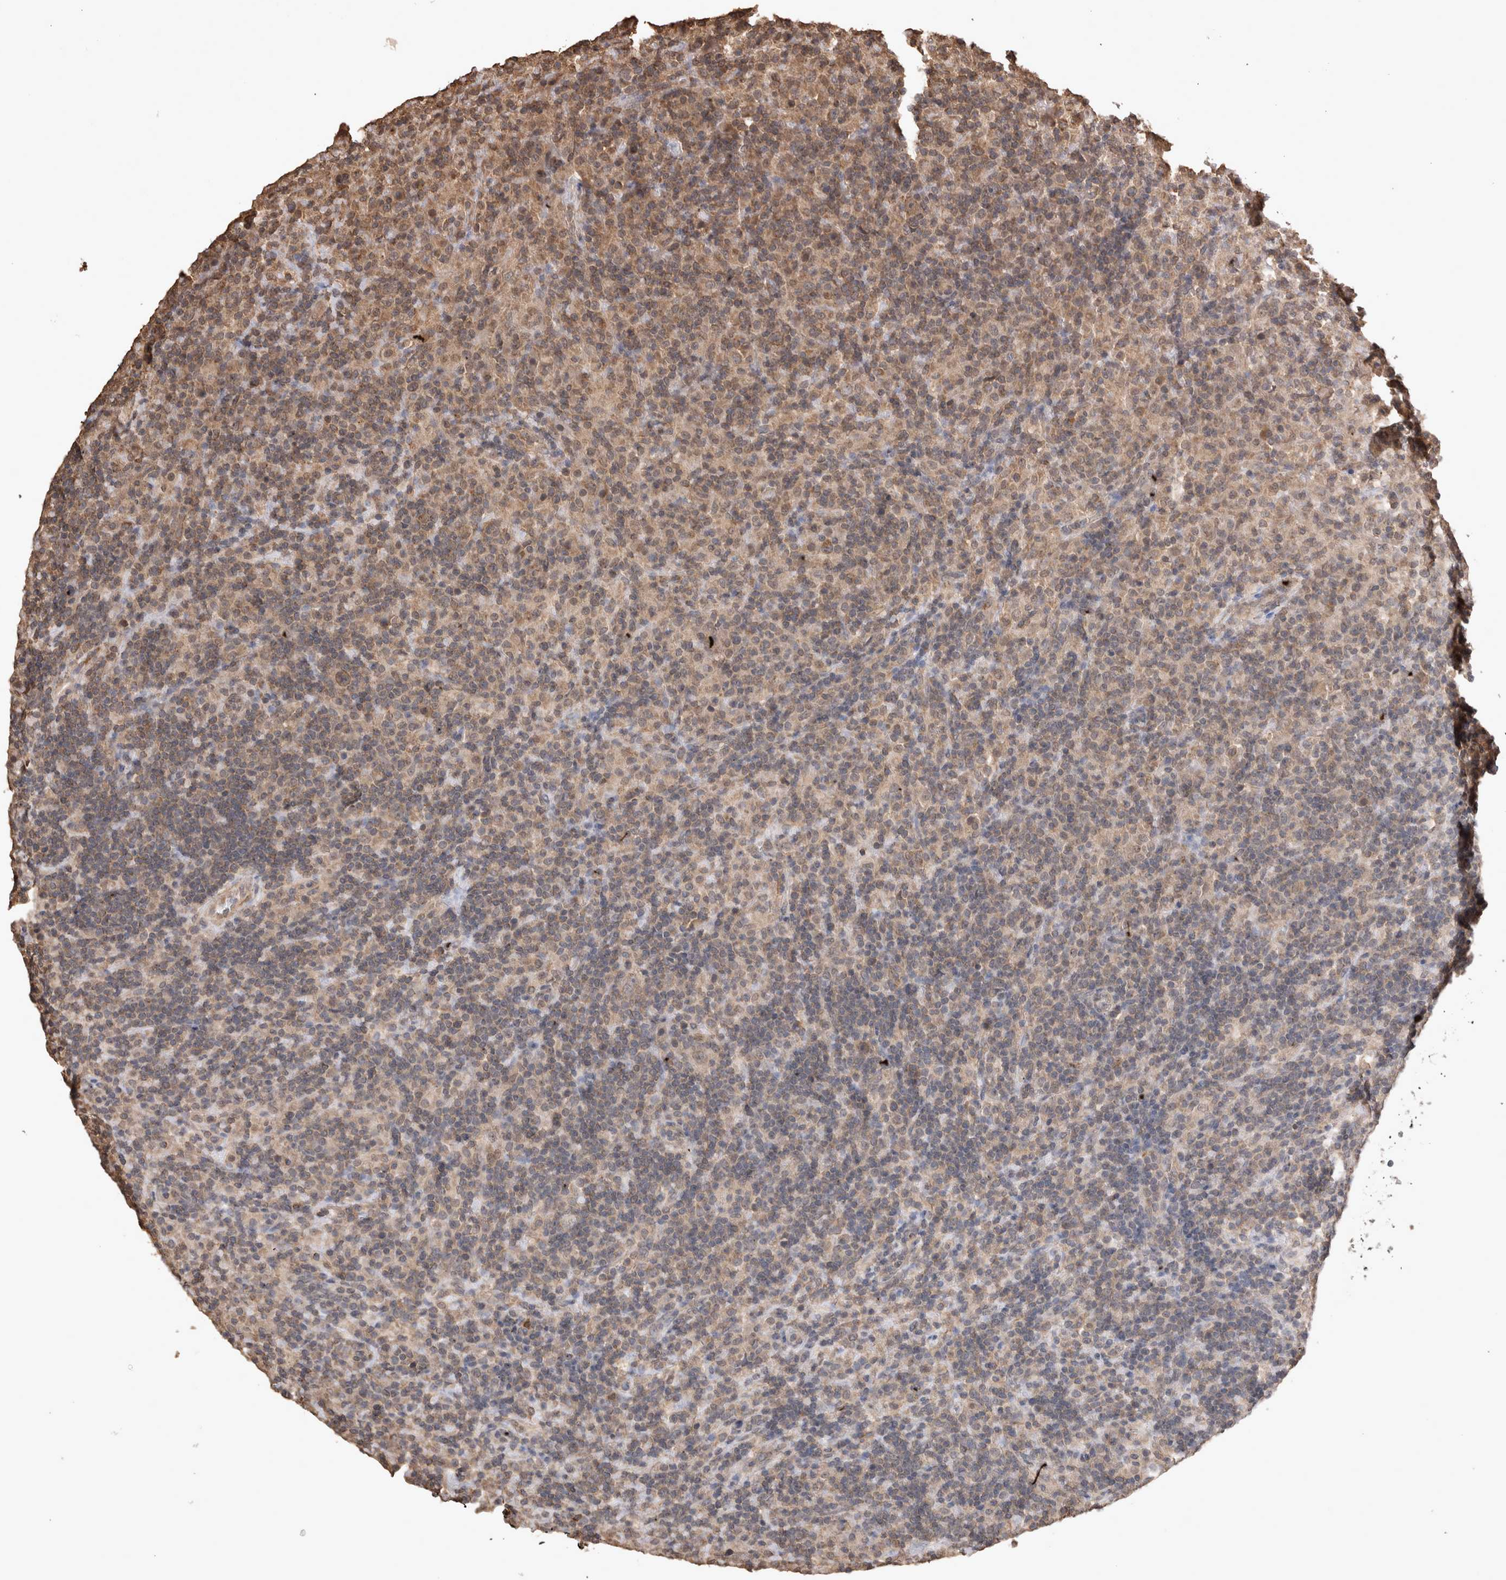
{"staining": {"intensity": "moderate", "quantity": ">75%", "location": "cytoplasmic/membranous"}, "tissue": "lymphoma", "cell_type": "Tumor cells", "image_type": "cancer", "snomed": [{"axis": "morphology", "description": "Hodgkin's disease, NOS"}, {"axis": "topography", "description": "Lymph node"}], "caption": "Moderate cytoplasmic/membranous expression for a protein is identified in about >75% of tumor cells of Hodgkin's disease using IHC.", "gene": "SOCS5", "patient": {"sex": "male", "age": 70}}